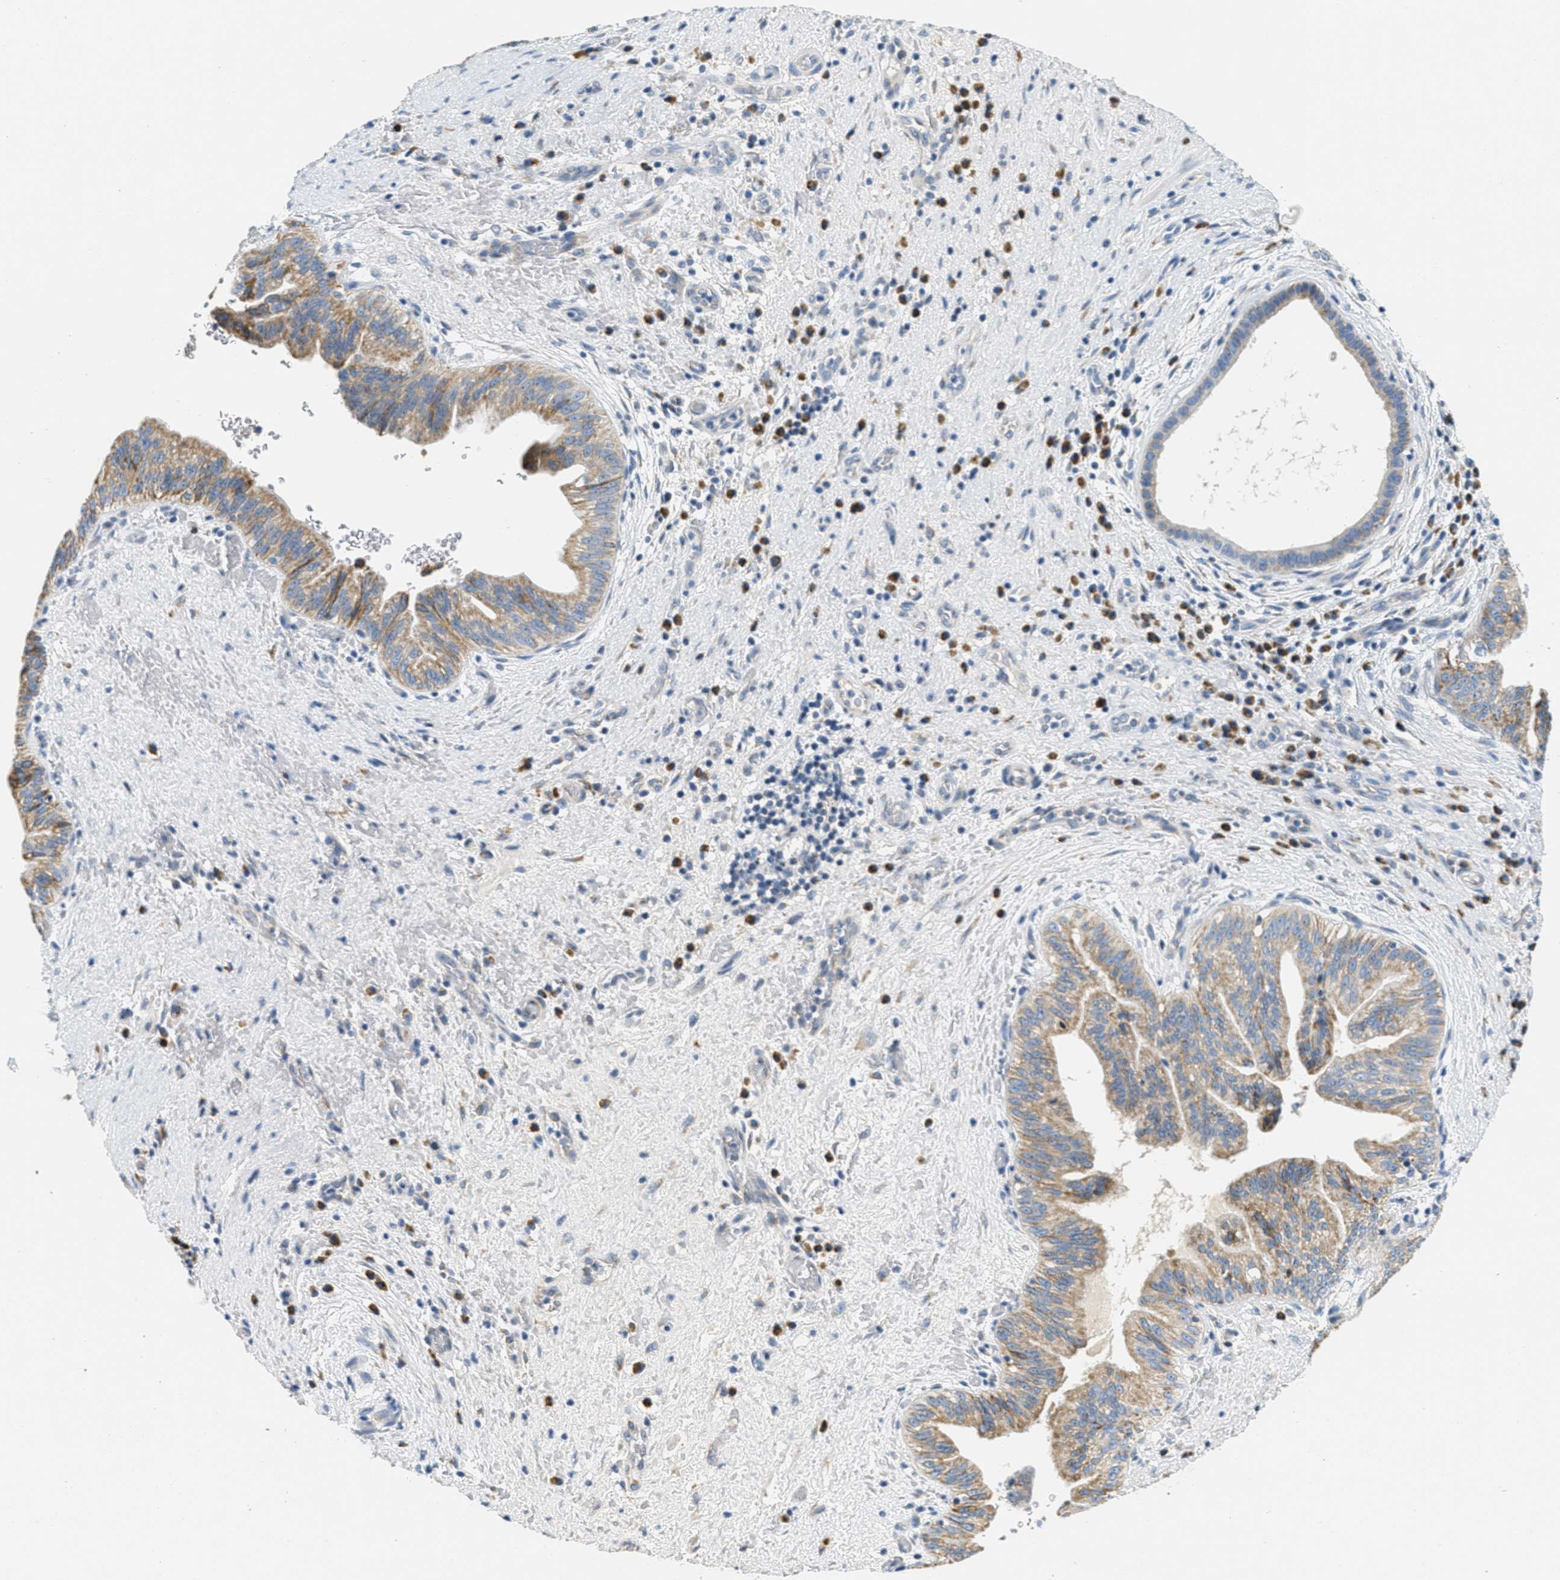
{"staining": {"intensity": "moderate", "quantity": ">75%", "location": "cytoplasmic/membranous"}, "tissue": "liver cancer", "cell_type": "Tumor cells", "image_type": "cancer", "snomed": [{"axis": "morphology", "description": "Cholangiocarcinoma"}, {"axis": "topography", "description": "Liver"}], "caption": "Protein expression analysis of human liver cholangiocarcinoma reveals moderate cytoplasmic/membranous expression in approximately >75% of tumor cells. (Brightfield microscopy of DAB IHC at high magnification).", "gene": "CA4", "patient": {"sex": "female", "age": 38}}